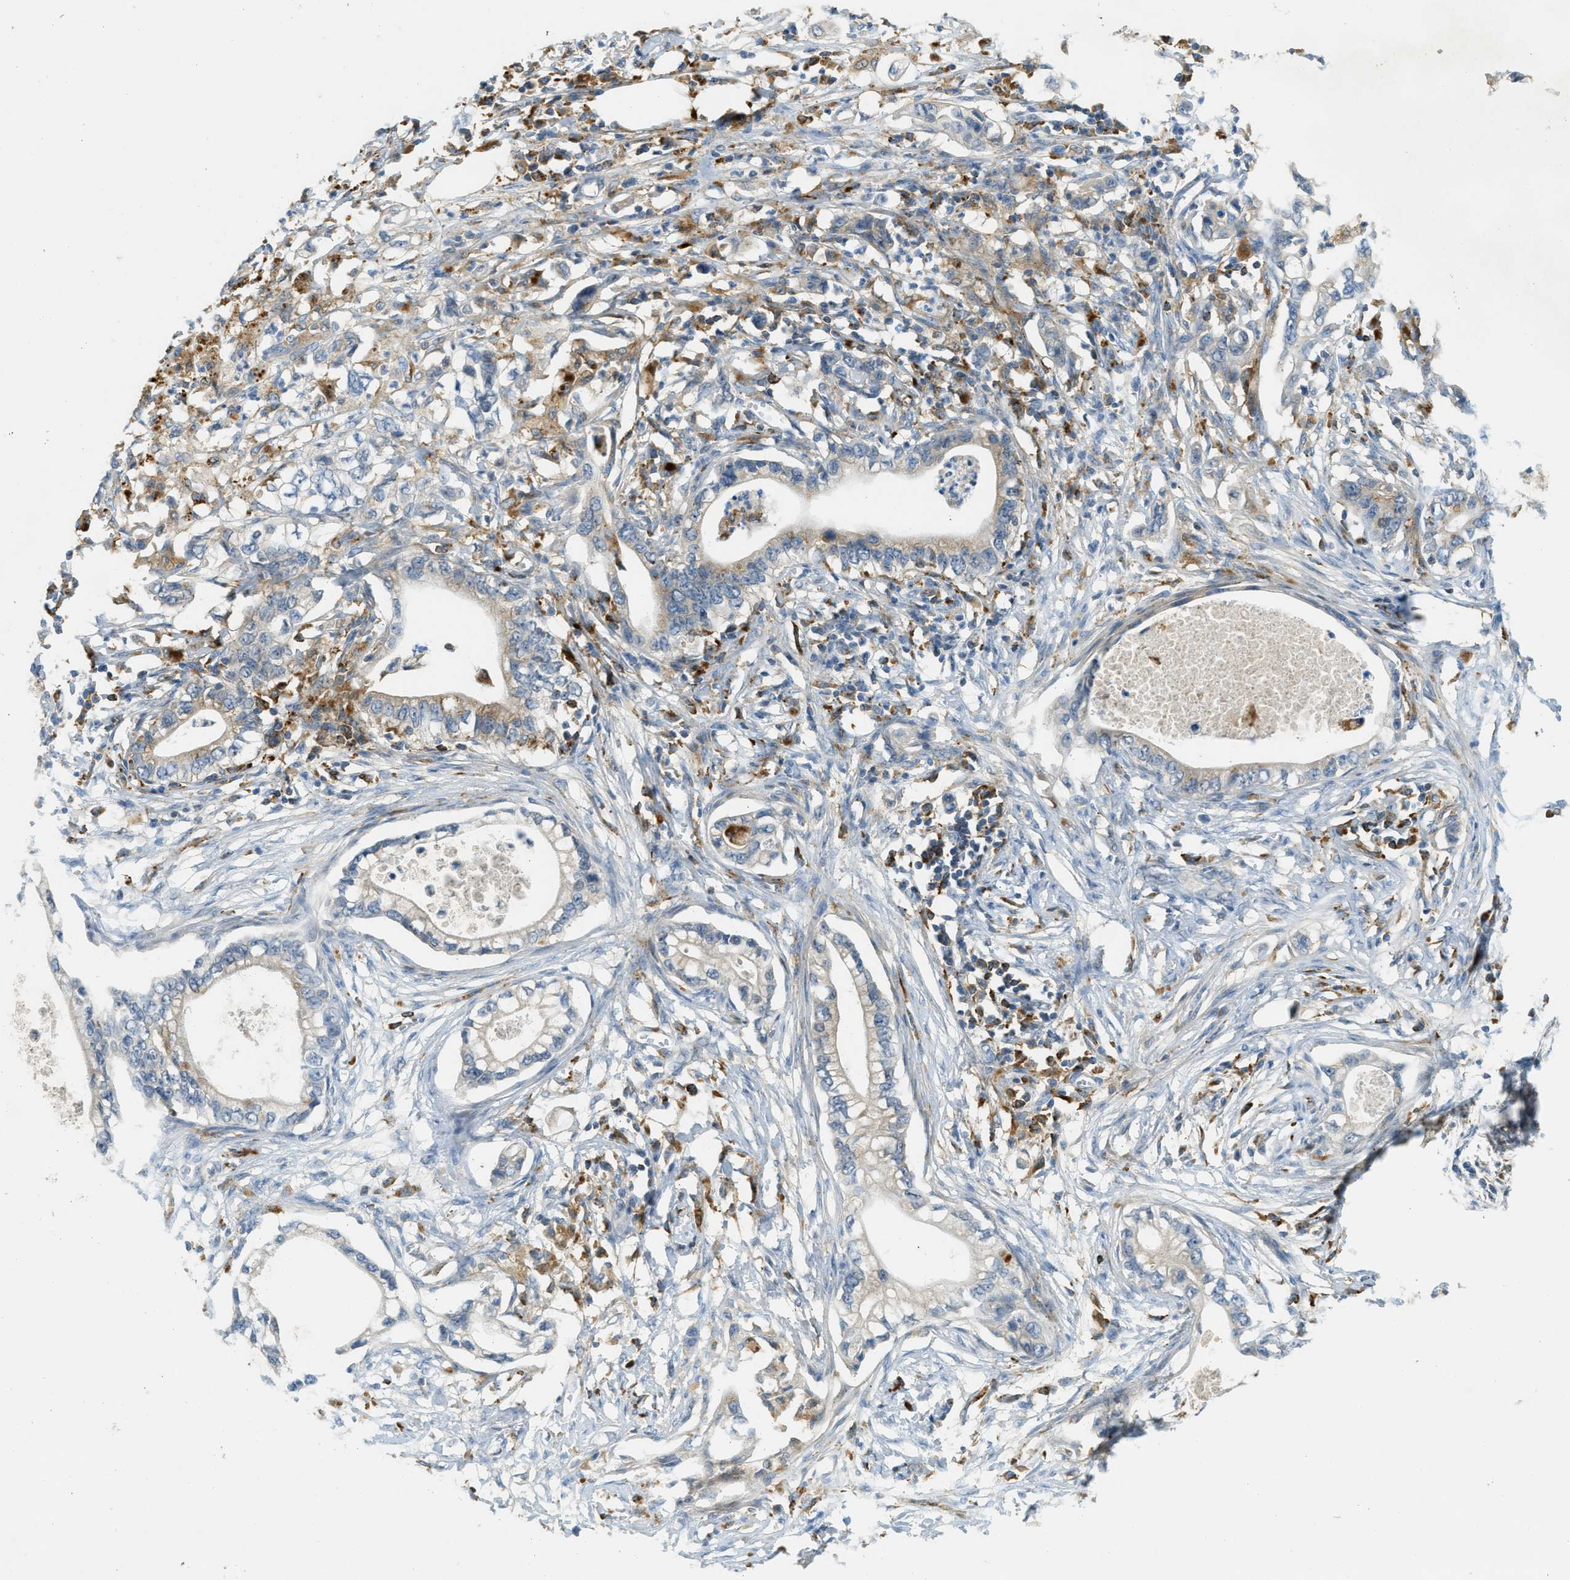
{"staining": {"intensity": "moderate", "quantity": "<25%", "location": "cytoplasmic/membranous"}, "tissue": "pancreatic cancer", "cell_type": "Tumor cells", "image_type": "cancer", "snomed": [{"axis": "morphology", "description": "Adenocarcinoma, NOS"}, {"axis": "topography", "description": "Pancreas"}], "caption": "The immunohistochemical stain labels moderate cytoplasmic/membranous expression in tumor cells of pancreatic cancer tissue.", "gene": "PLBD2", "patient": {"sex": "male", "age": 56}}